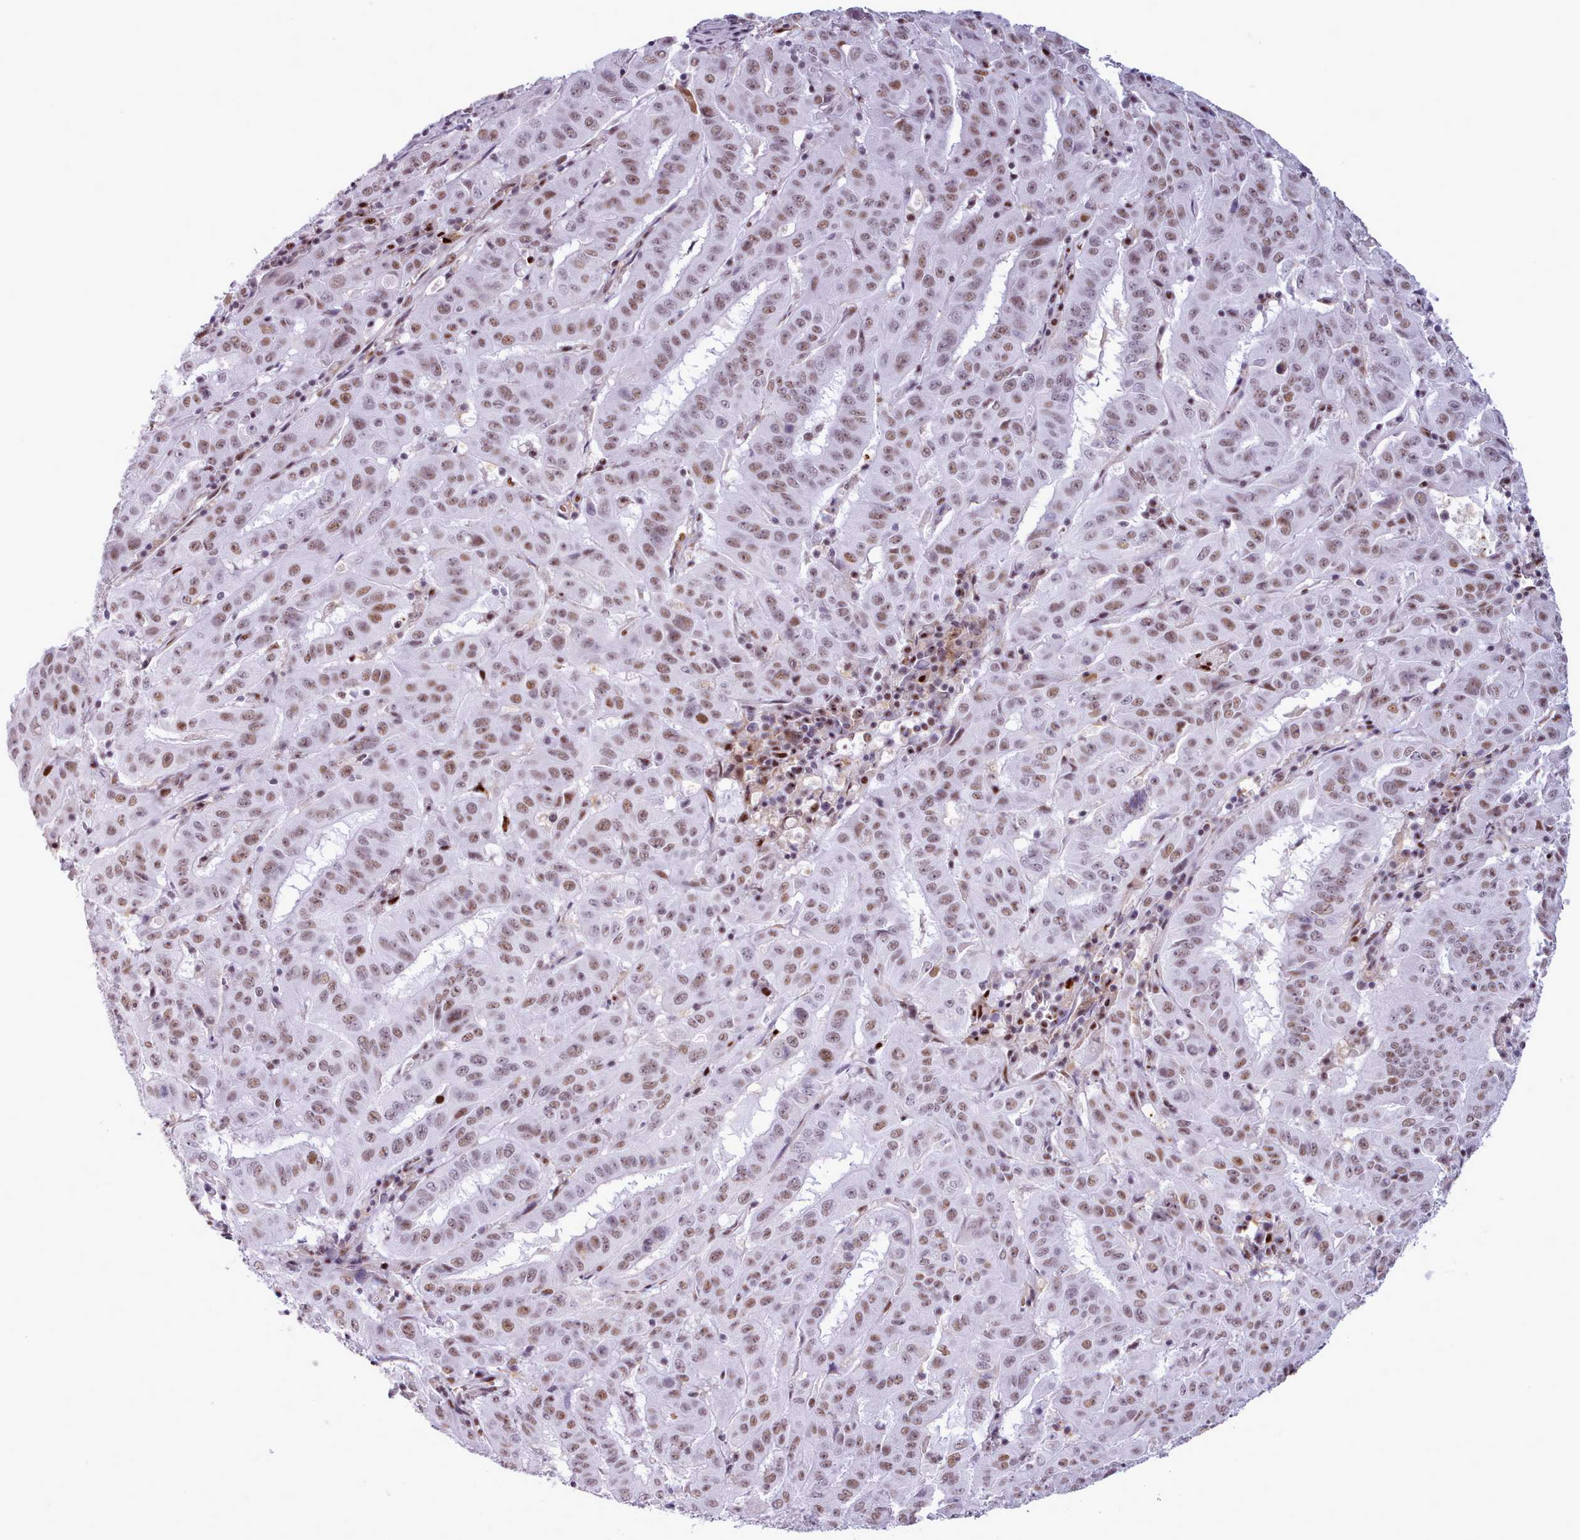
{"staining": {"intensity": "moderate", "quantity": ">75%", "location": "nuclear"}, "tissue": "pancreatic cancer", "cell_type": "Tumor cells", "image_type": "cancer", "snomed": [{"axis": "morphology", "description": "Adenocarcinoma, NOS"}, {"axis": "topography", "description": "Pancreas"}], "caption": "Protein expression analysis of human pancreatic adenocarcinoma reveals moderate nuclear positivity in approximately >75% of tumor cells.", "gene": "SRSF4", "patient": {"sex": "male", "age": 63}}